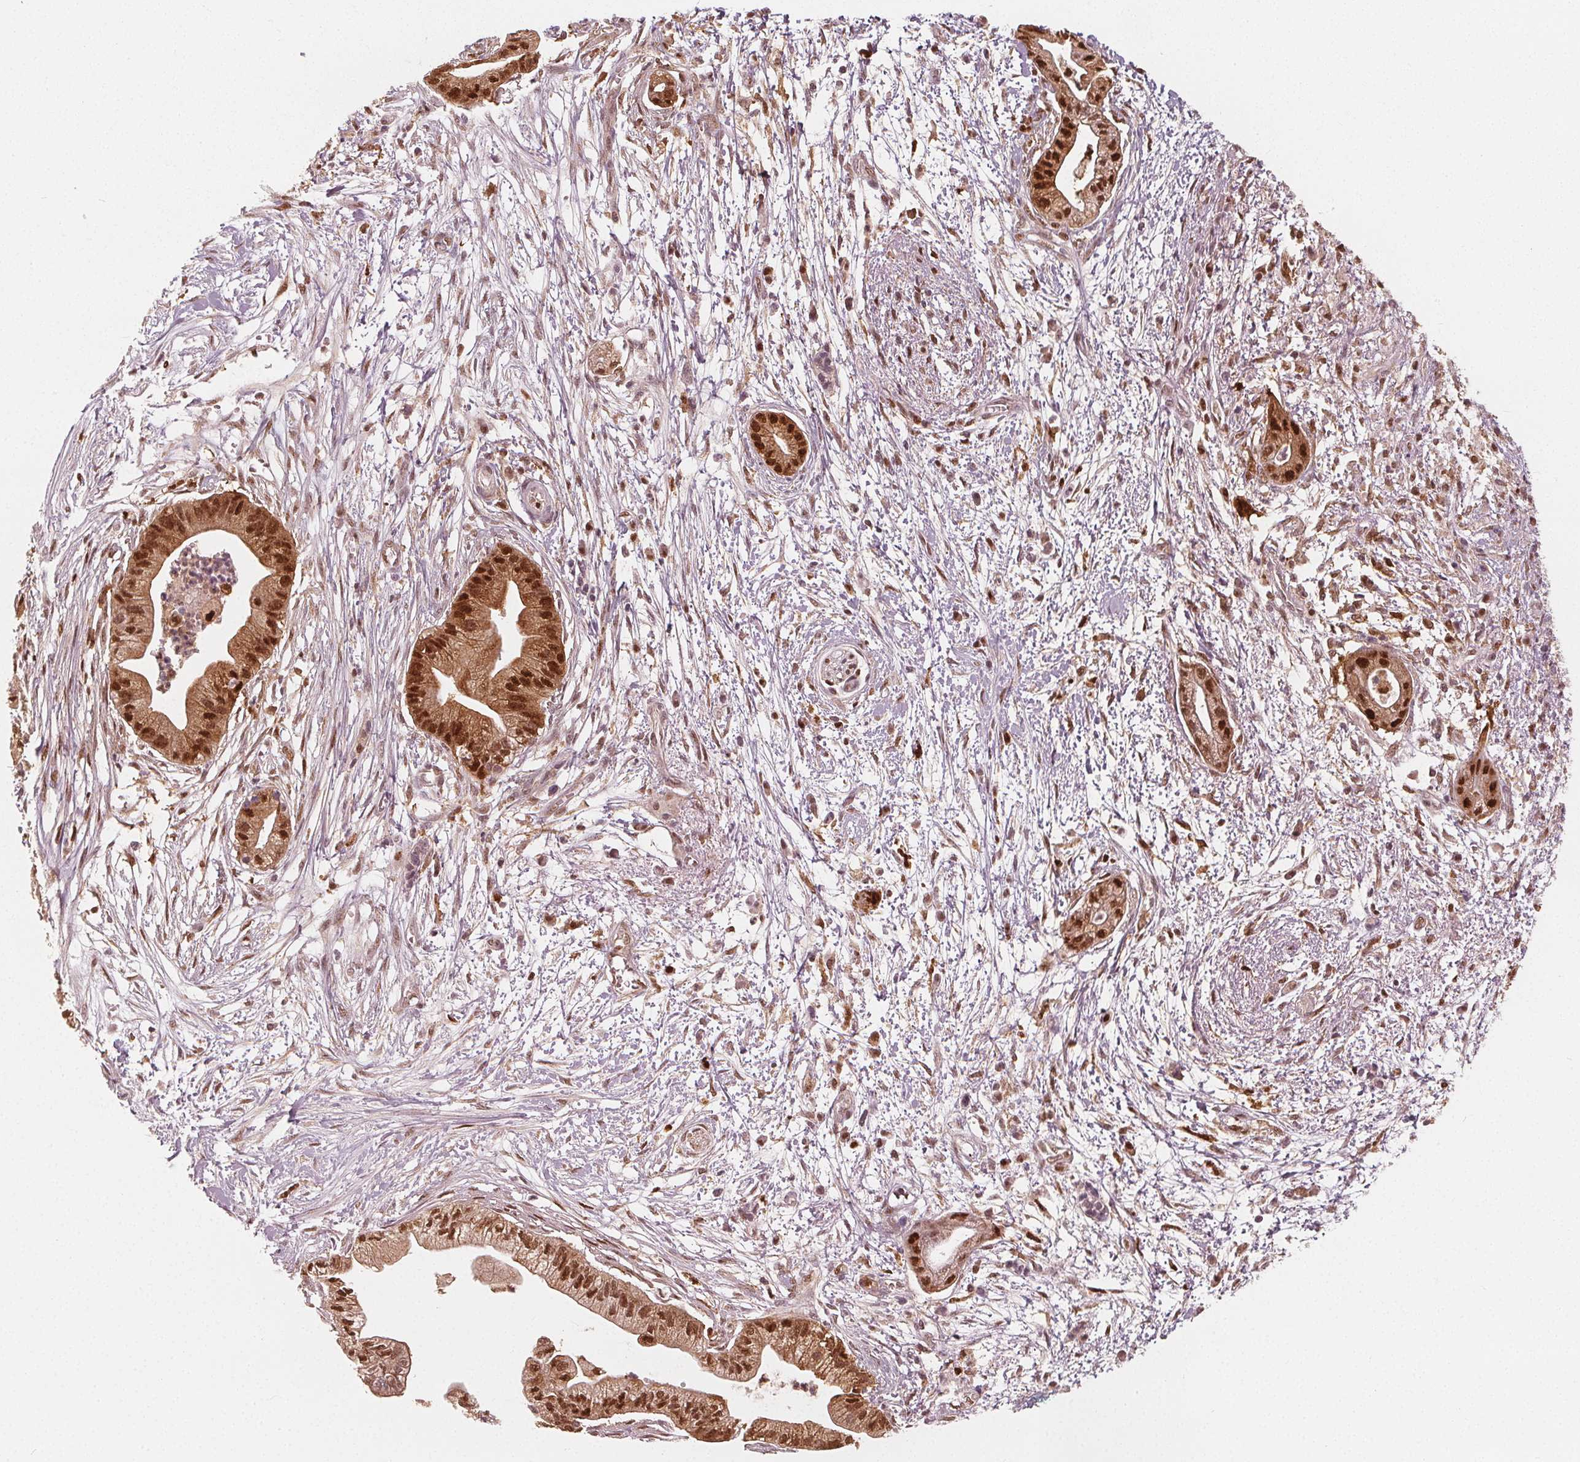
{"staining": {"intensity": "strong", "quantity": ">75%", "location": "cytoplasmic/membranous,nuclear"}, "tissue": "pancreatic cancer", "cell_type": "Tumor cells", "image_type": "cancer", "snomed": [{"axis": "morphology", "description": "Normal tissue, NOS"}, {"axis": "morphology", "description": "Adenocarcinoma, NOS"}, {"axis": "topography", "description": "Lymph node"}, {"axis": "topography", "description": "Pancreas"}], "caption": "A brown stain shows strong cytoplasmic/membranous and nuclear staining of a protein in human adenocarcinoma (pancreatic) tumor cells. Using DAB (brown) and hematoxylin (blue) stains, captured at high magnification using brightfield microscopy.", "gene": "SQSTM1", "patient": {"sex": "female", "age": 58}}